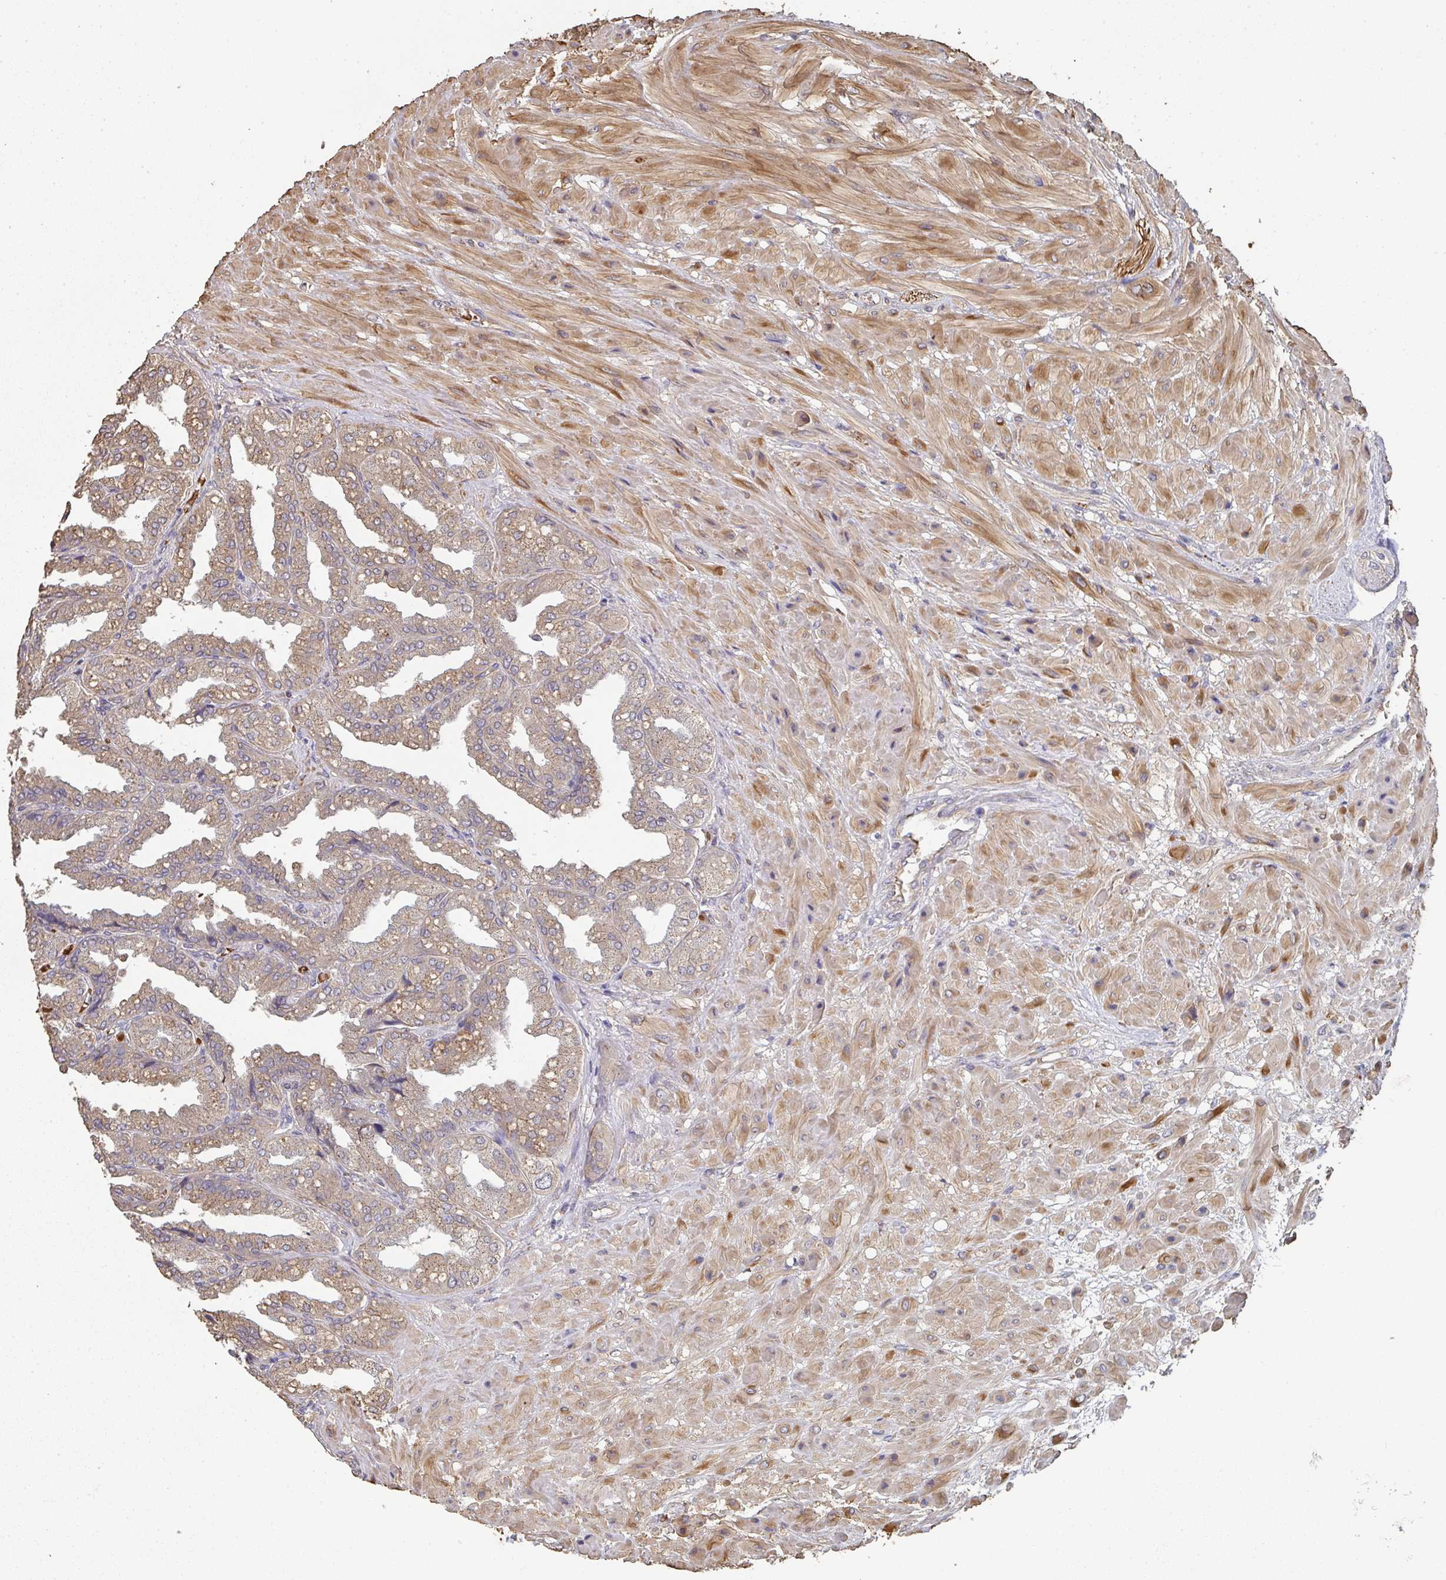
{"staining": {"intensity": "moderate", "quantity": ">75%", "location": "cytoplasmic/membranous"}, "tissue": "seminal vesicle", "cell_type": "Glandular cells", "image_type": "normal", "snomed": [{"axis": "morphology", "description": "Normal tissue, NOS"}, {"axis": "topography", "description": "Seminal veicle"}], "caption": "DAB (3,3'-diaminobenzidine) immunohistochemical staining of normal human seminal vesicle shows moderate cytoplasmic/membranous protein positivity in approximately >75% of glandular cells.", "gene": "POLG", "patient": {"sex": "male", "age": 55}}